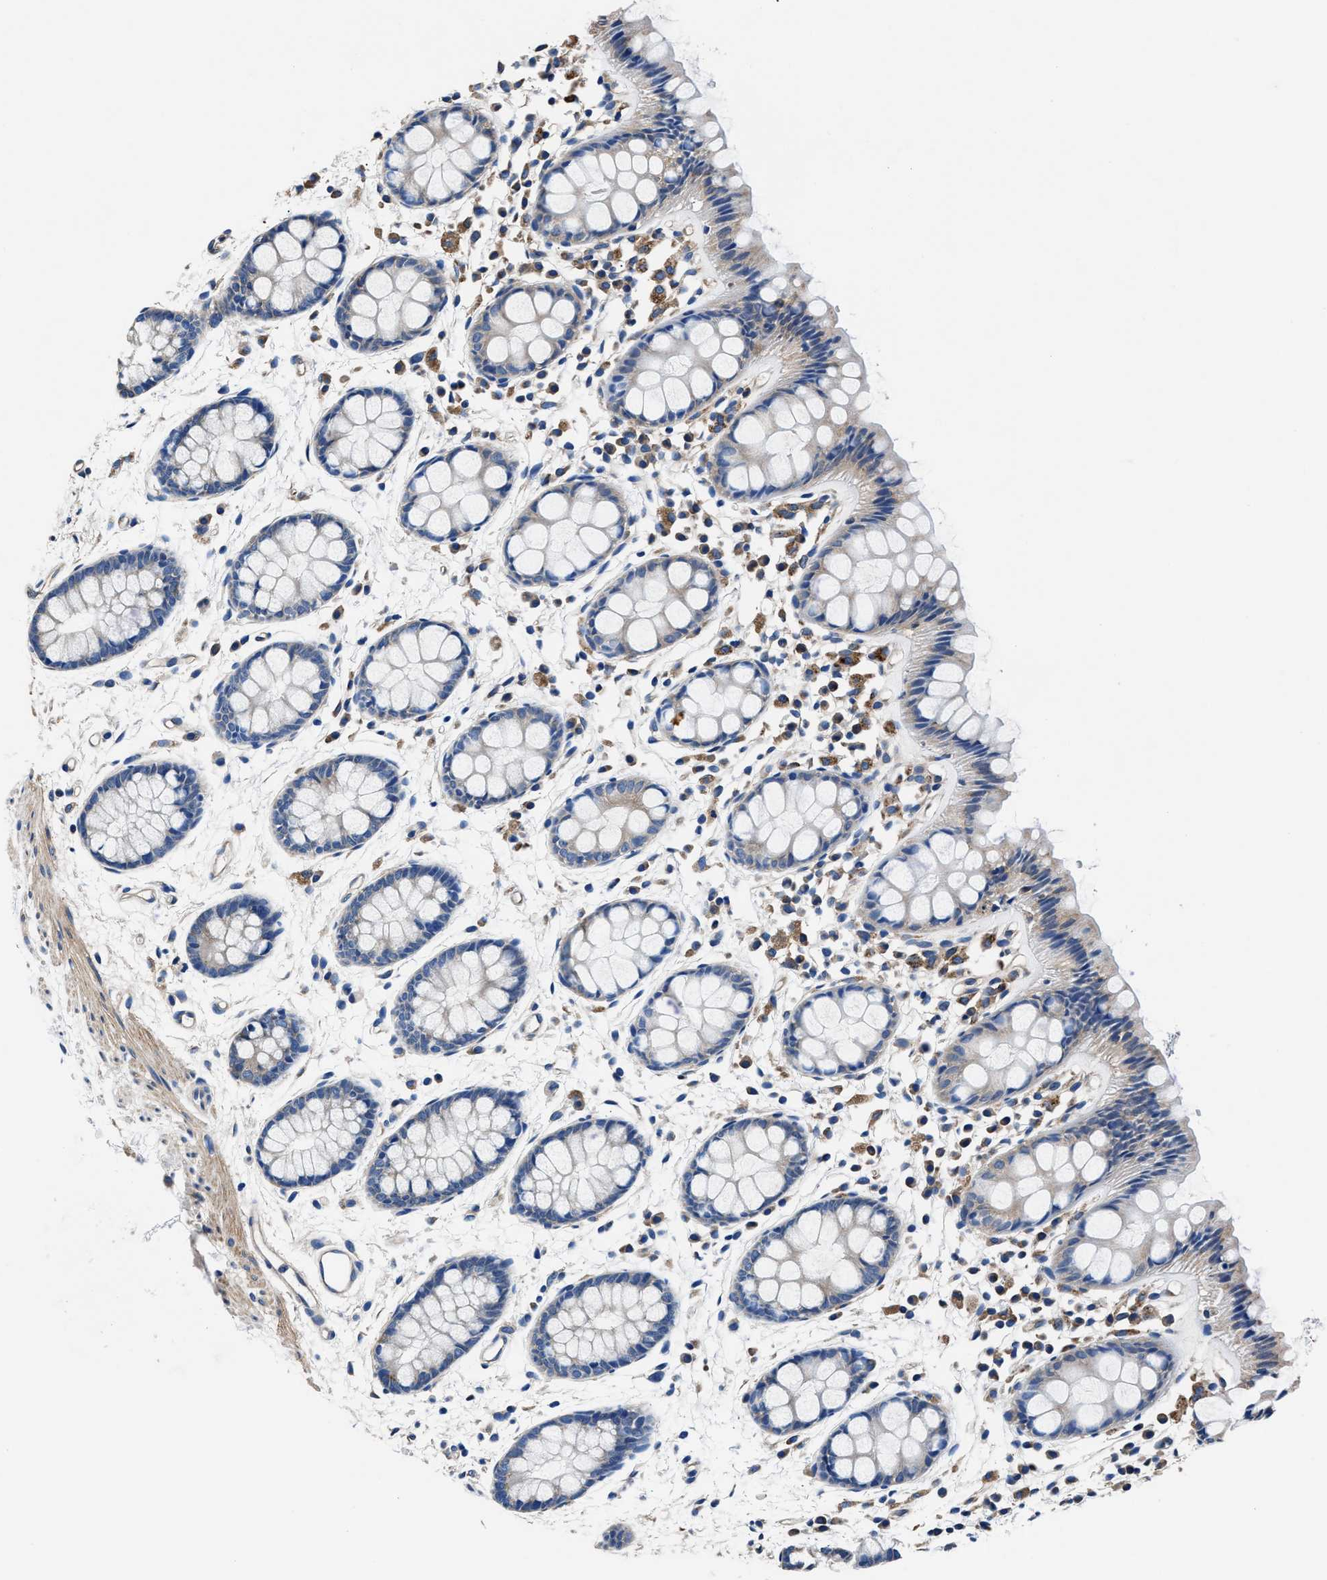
{"staining": {"intensity": "moderate", "quantity": "<25%", "location": "cytoplasmic/membranous"}, "tissue": "rectum", "cell_type": "Glandular cells", "image_type": "normal", "snomed": [{"axis": "morphology", "description": "Normal tissue, NOS"}, {"axis": "topography", "description": "Rectum"}], "caption": "The immunohistochemical stain shows moderate cytoplasmic/membranous positivity in glandular cells of unremarkable rectum. (DAB (3,3'-diaminobenzidine) = brown stain, brightfield microscopy at high magnification).", "gene": "NEU1", "patient": {"sex": "female", "age": 66}}